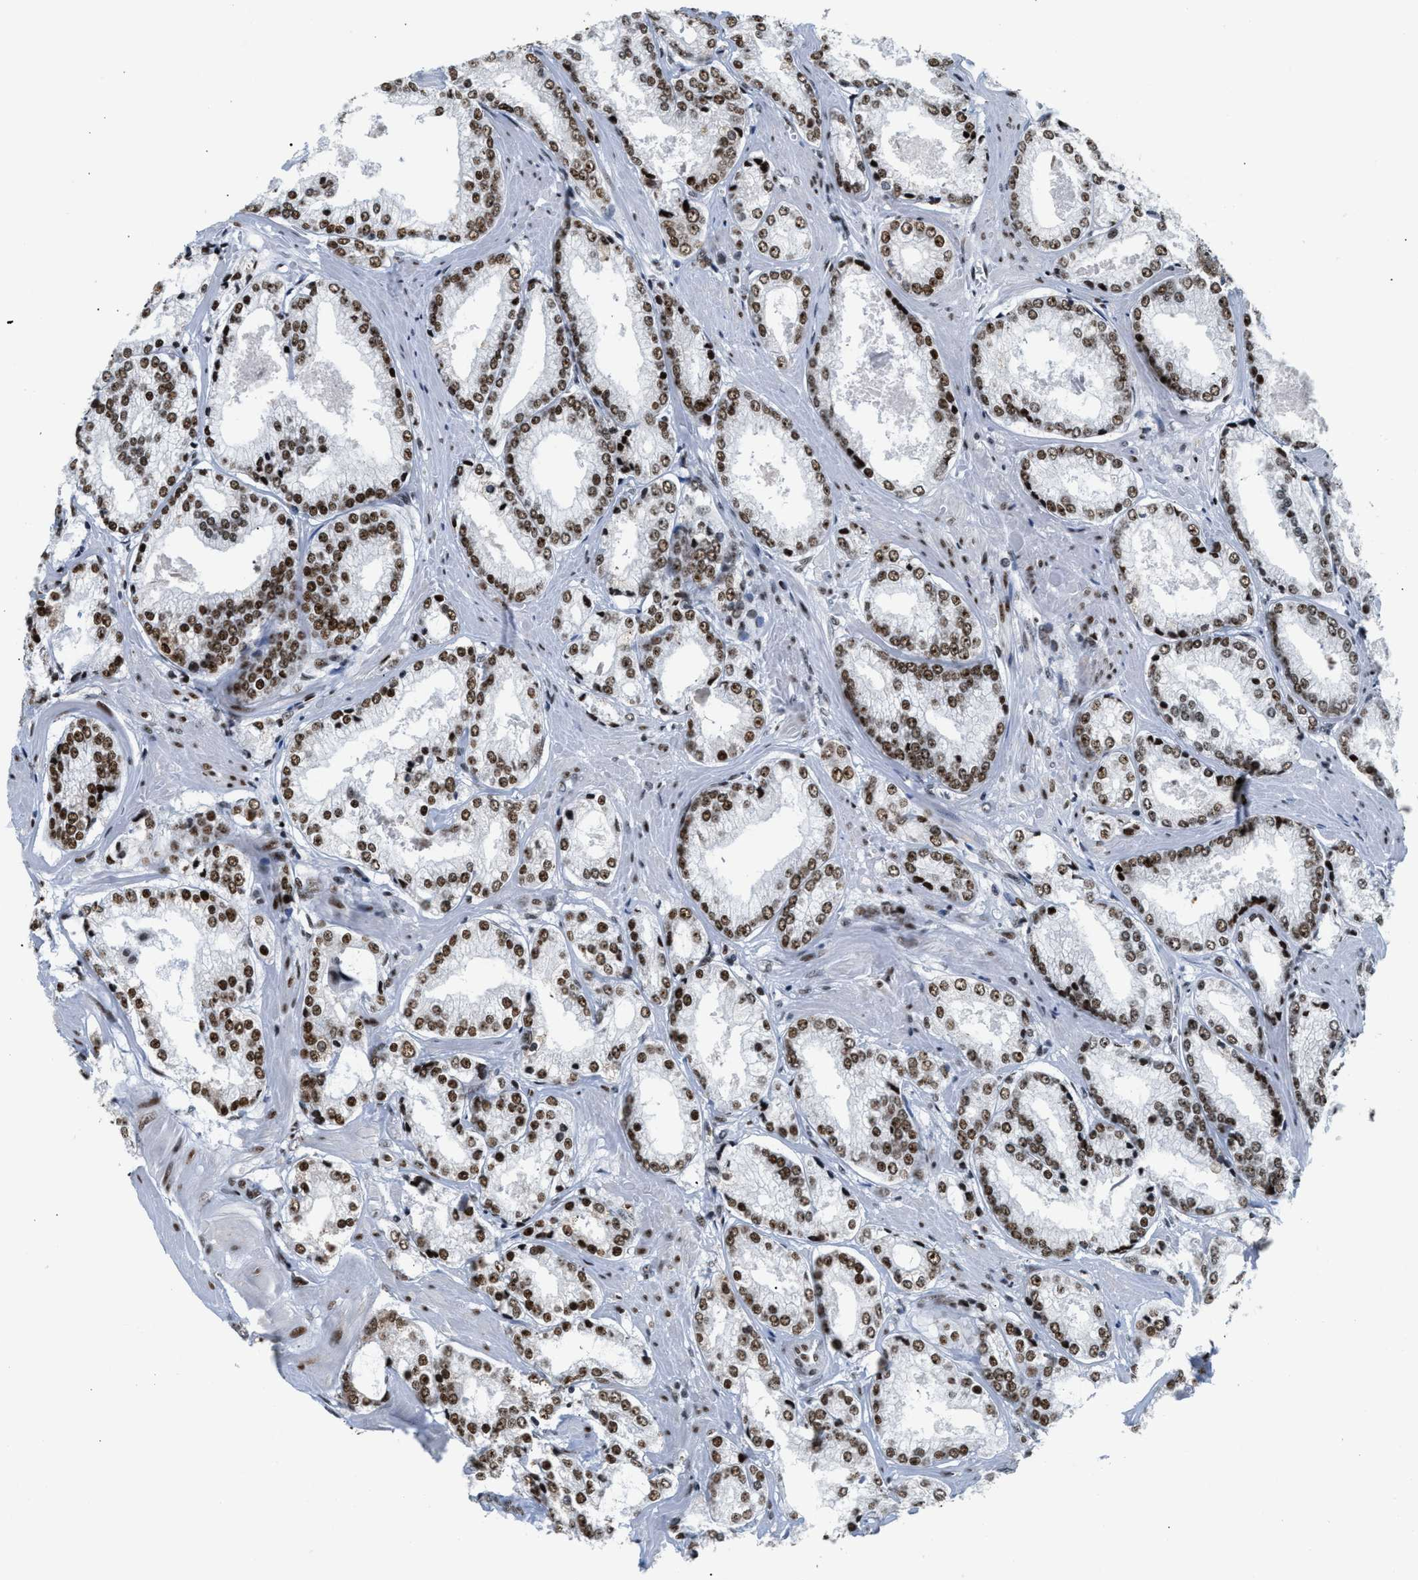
{"staining": {"intensity": "strong", "quantity": ">75%", "location": "nuclear"}, "tissue": "prostate cancer", "cell_type": "Tumor cells", "image_type": "cancer", "snomed": [{"axis": "morphology", "description": "Adenocarcinoma, Low grade"}, {"axis": "topography", "description": "Prostate"}], "caption": "This is a micrograph of immunohistochemistry staining of prostate low-grade adenocarcinoma, which shows strong expression in the nuclear of tumor cells.", "gene": "RAD50", "patient": {"sex": "male", "age": 64}}